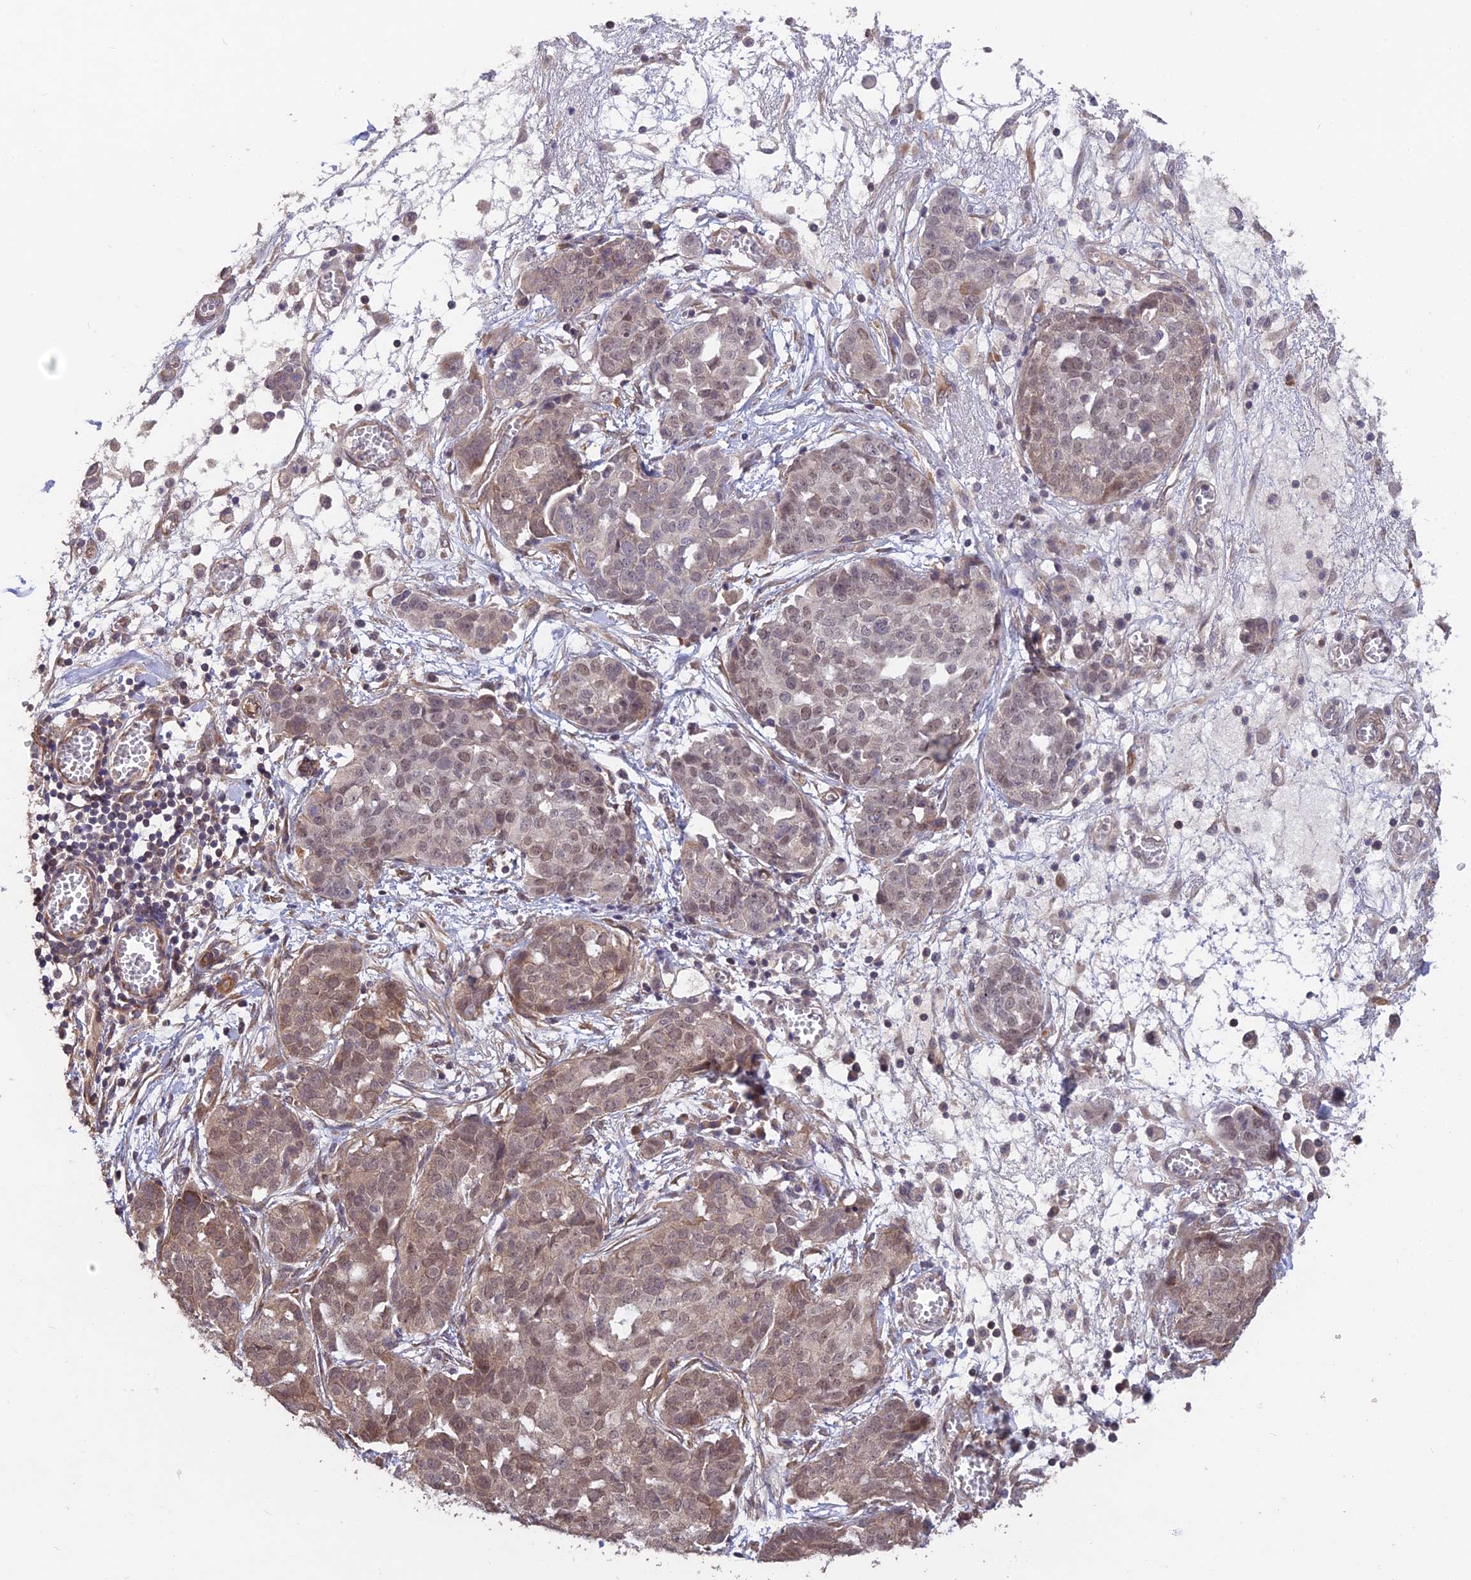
{"staining": {"intensity": "weak", "quantity": "25%-75%", "location": "nuclear"}, "tissue": "ovarian cancer", "cell_type": "Tumor cells", "image_type": "cancer", "snomed": [{"axis": "morphology", "description": "Cystadenocarcinoma, serous, NOS"}, {"axis": "topography", "description": "Soft tissue"}, {"axis": "topography", "description": "Ovary"}], "caption": "This photomicrograph displays serous cystadenocarcinoma (ovarian) stained with immunohistochemistry (IHC) to label a protein in brown. The nuclear of tumor cells show weak positivity for the protein. Nuclei are counter-stained blue.", "gene": "PAGR1", "patient": {"sex": "female", "age": 57}}